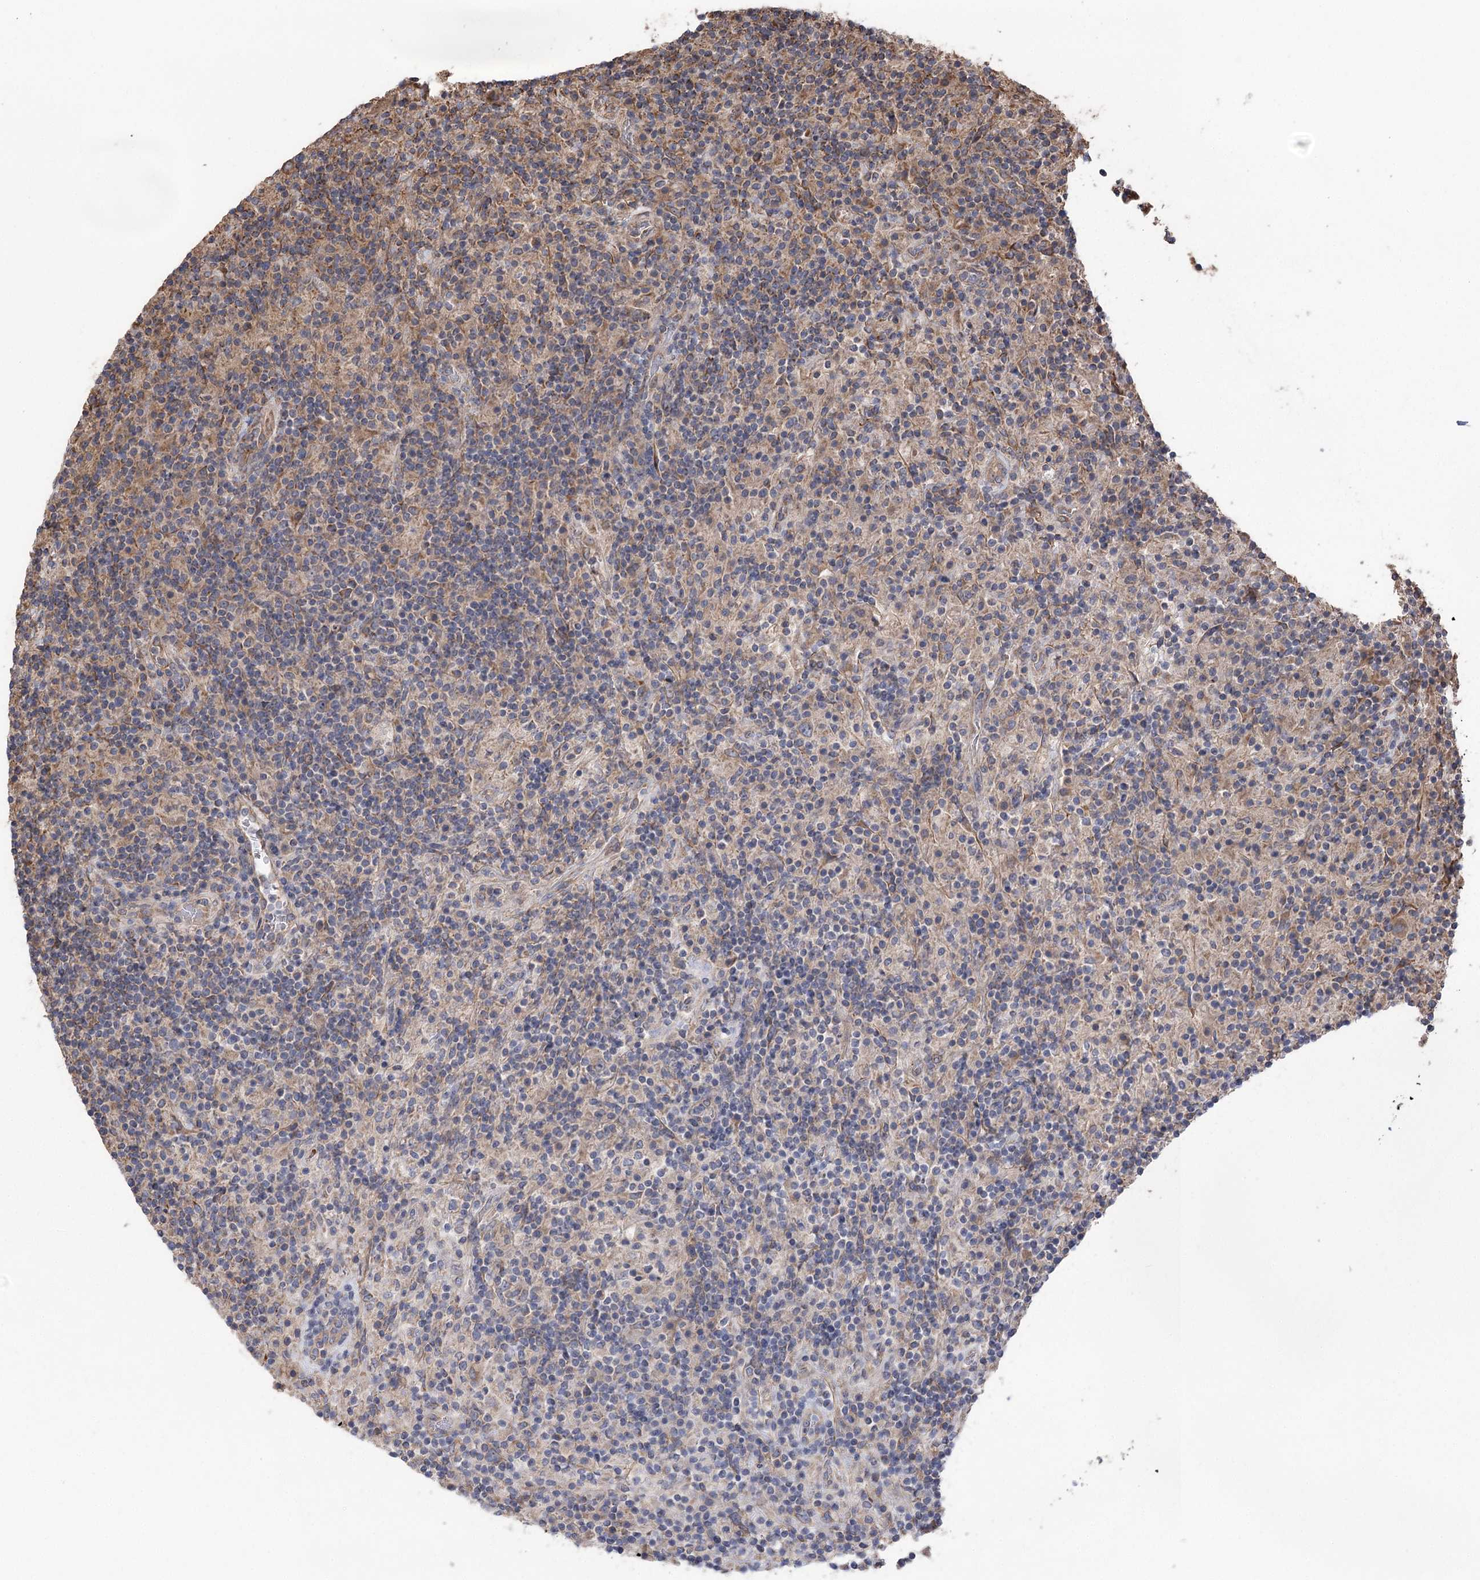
{"staining": {"intensity": "weak", "quantity": "25%-75%", "location": "cytoplasmic/membranous"}, "tissue": "lymphoma", "cell_type": "Tumor cells", "image_type": "cancer", "snomed": [{"axis": "morphology", "description": "Hodgkin's disease, NOS"}, {"axis": "topography", "description": "Lymph node"}], "caption": "Weak cytoplasmic/membranous positivity for a protein is present in approximately 25%-75% of tumor cells of lymphoma using IHC.", "gene": "RWDD4", "patient": {"sex": "male", "age": 70}}